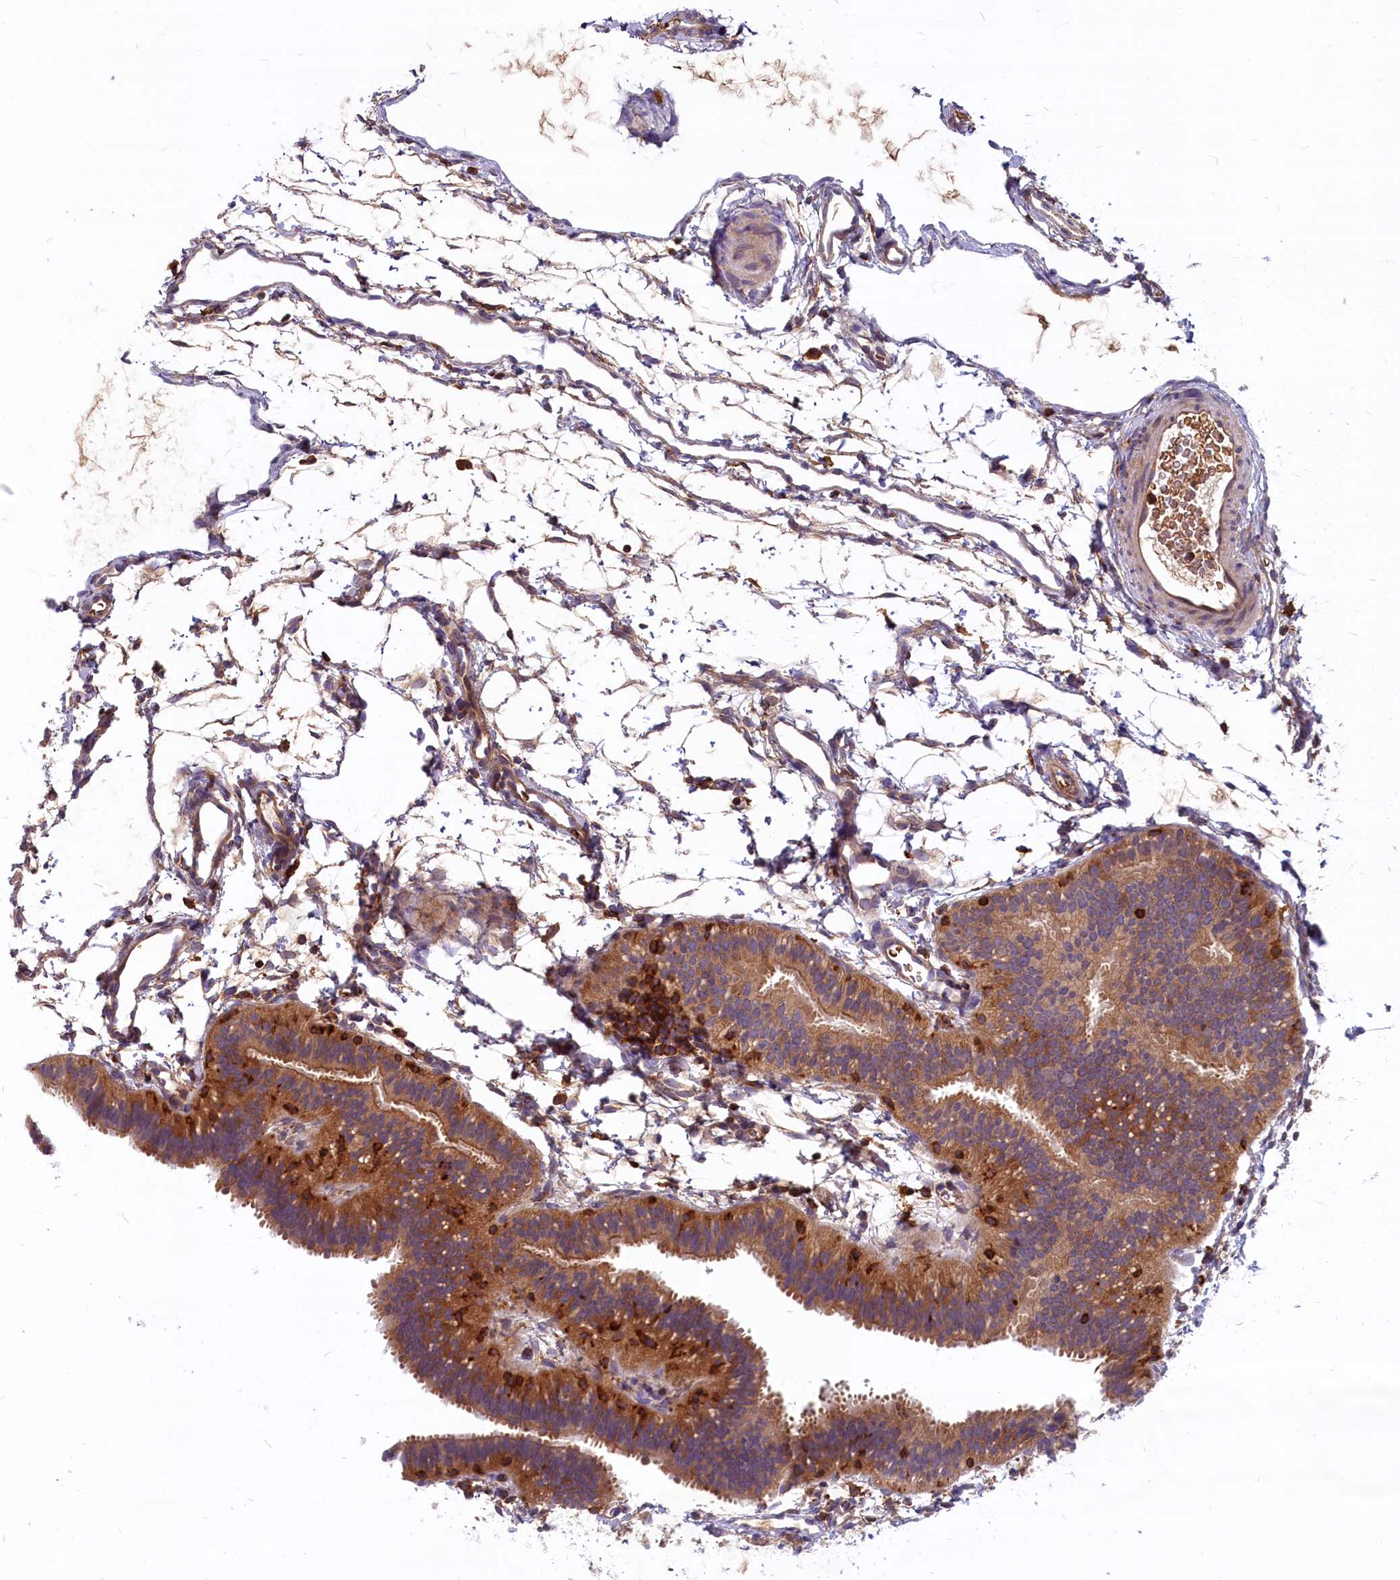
{"staining": {"intensity": "strong", "quantity": ">75%", "location": "cytoplasmic/membranous"}, "tissue": "fallopian tube", "cell_type": "Glandular cells", "image_type": "normal", "snomed": [{"axis": "morphology", "description": "Normal tissue, NOS"}, {"axis": "topography", "description": "Fallopian tube"}], "caption": "Human fallopian tube stained with a brown dye demonstrates strong cytoplasmic/membranous positive expression in approximately >75% of glandular cells.", "gene": "MYO9B", "patient": {"sex": "female", "age": 35}}